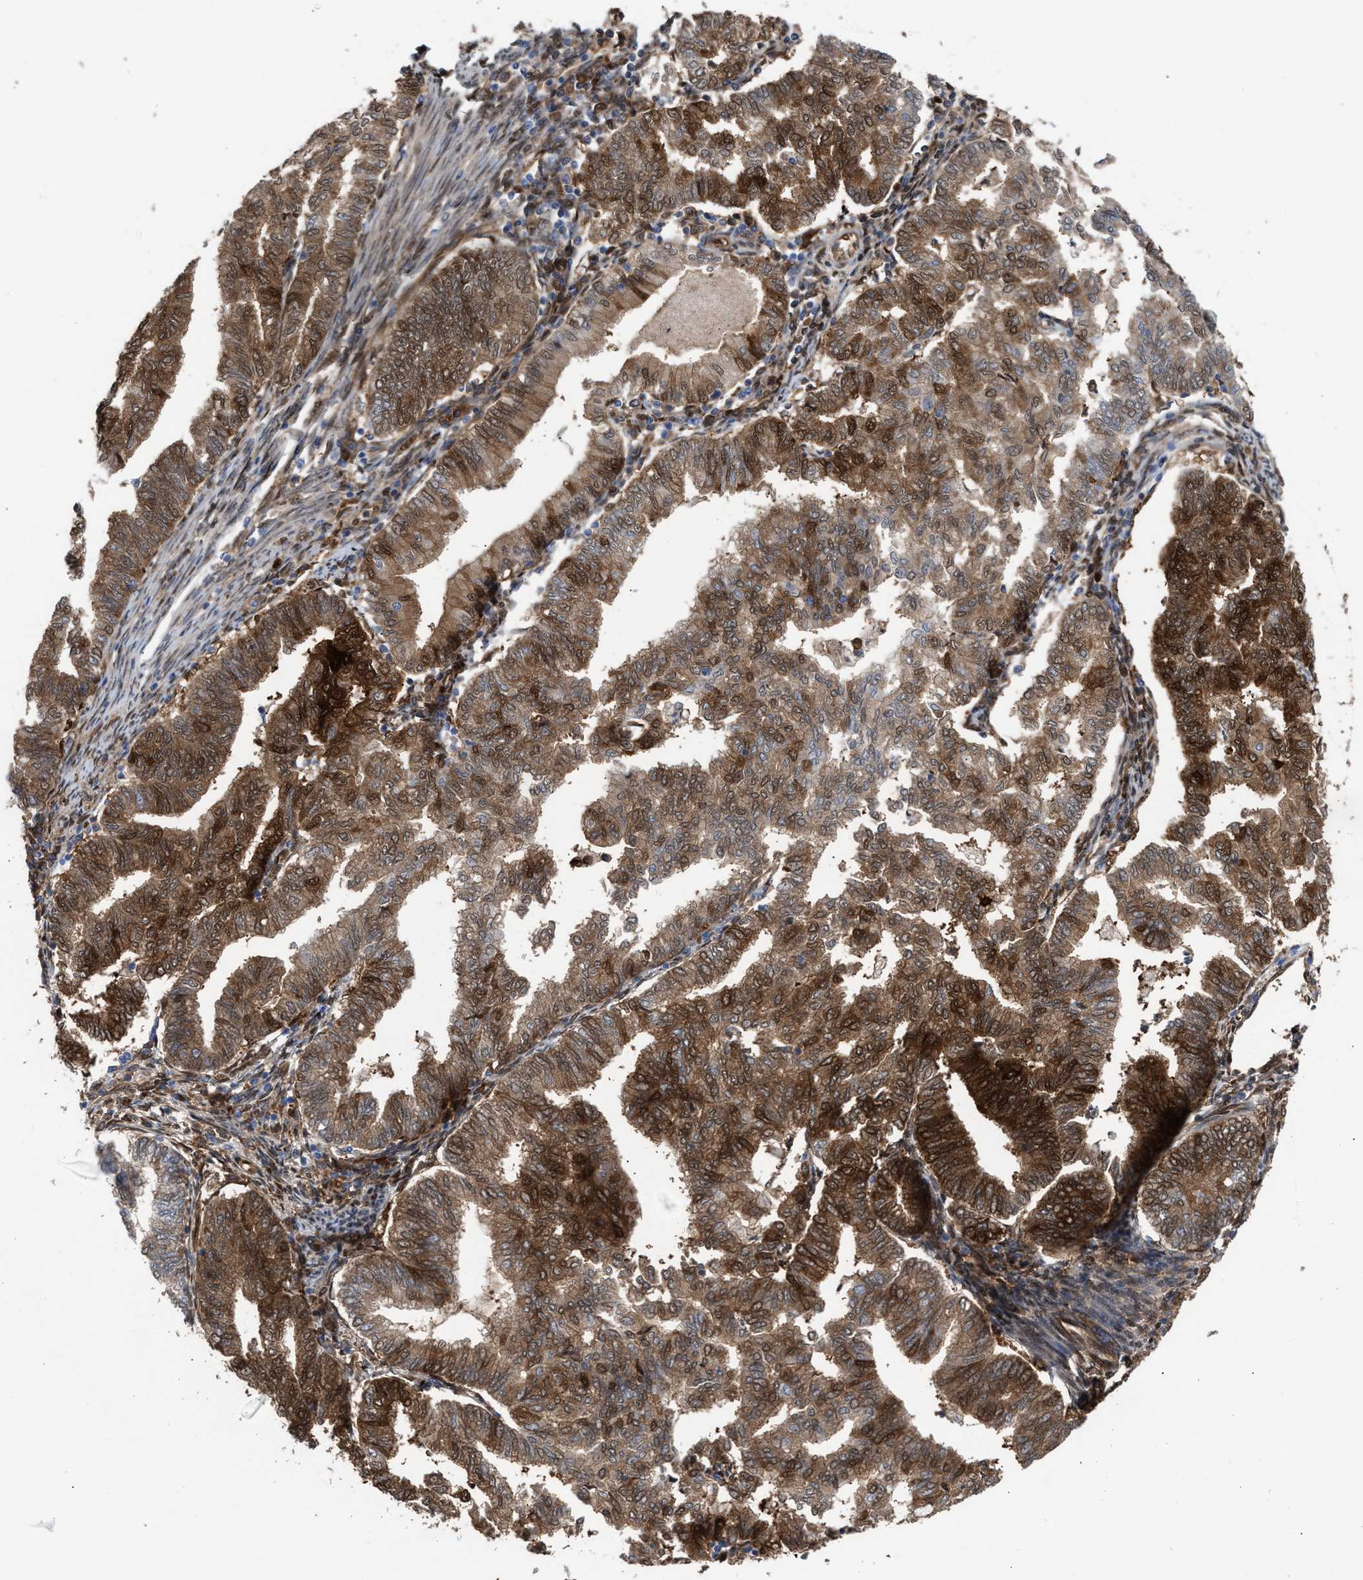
{"staining": {"intensity": "moderate", "quantity": ">75%", "location": "cytoplasmic/membranous,nuclear"}, "tissue": "endometrial cancer", "cell_type": "Tumor cells", "image_type": "cancer", "snomed": [{"axis": "morphology", "description": "Polyp, NOS"}, {"axis": "morphology", "description": "Adenocarcinoma, NOS"}, {"axis": "morphology", "description": "Adenoma, NOS"}, {"axis": "topography", "description": "Endometrium"}], "caption": "Endometrial cancer (polyp) tissue displays moderate cytoplasmic/membranous and nuclear expression in about >75% of tumor cells, visualized by immunohistochemistry. The staining was performed using DAB, with brown indicating positive protein expression. Nuclei are stained blue with hematoxylin.", "gene": "TP53I3", "patient": {"sex": "female", "age": 79}}